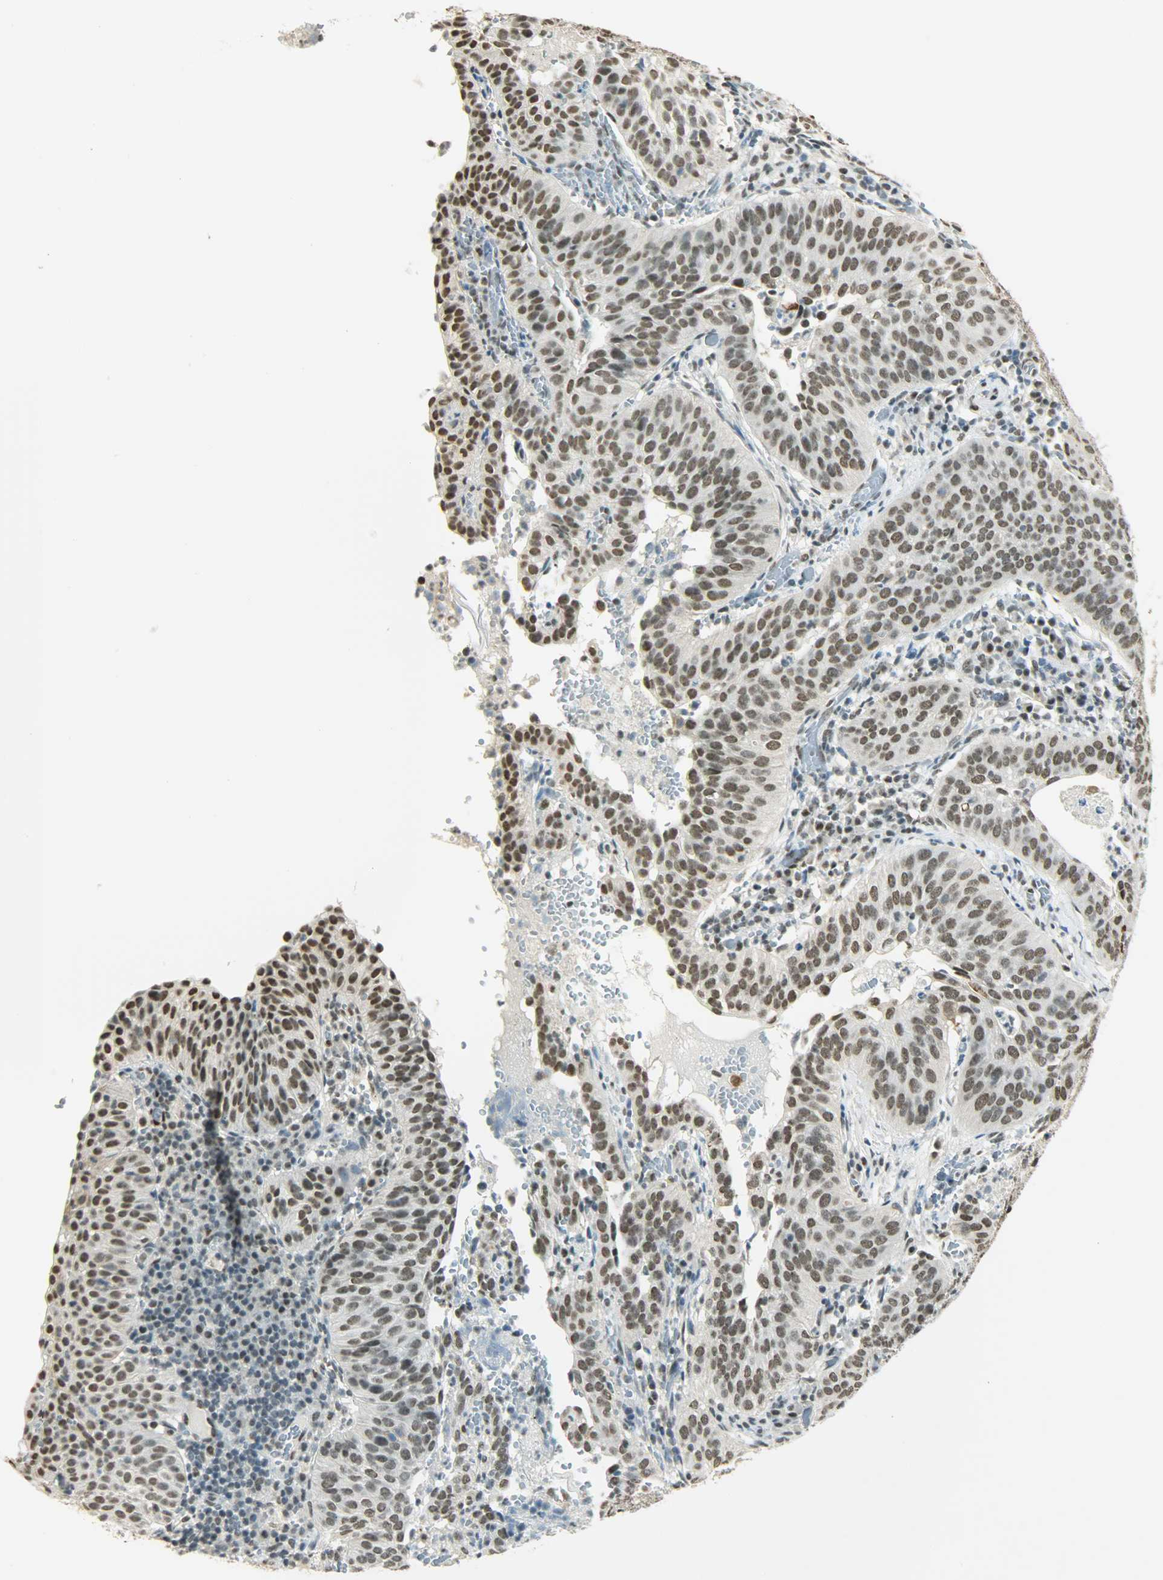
{"staining": {"intensity": "strong", "quantity": ">75%", "location": "nuclear"}, "tissue": "cervical cancer", "cell_type": "Tumor cells", "image_type": "cancer", "snomed": [{"axis": "morphology", "description": "Squamous cell carcinoma, NOS"}, {"axis": "topography", "description": "Cervix"}], "caption": "This micrograph shows immunohistochemistry staining of human cervical cancer, with high strong nuclear expression in about >75% of tumor cells.", "gene": "MYEF2", "patient": {"sex": "female", "age": 39}}